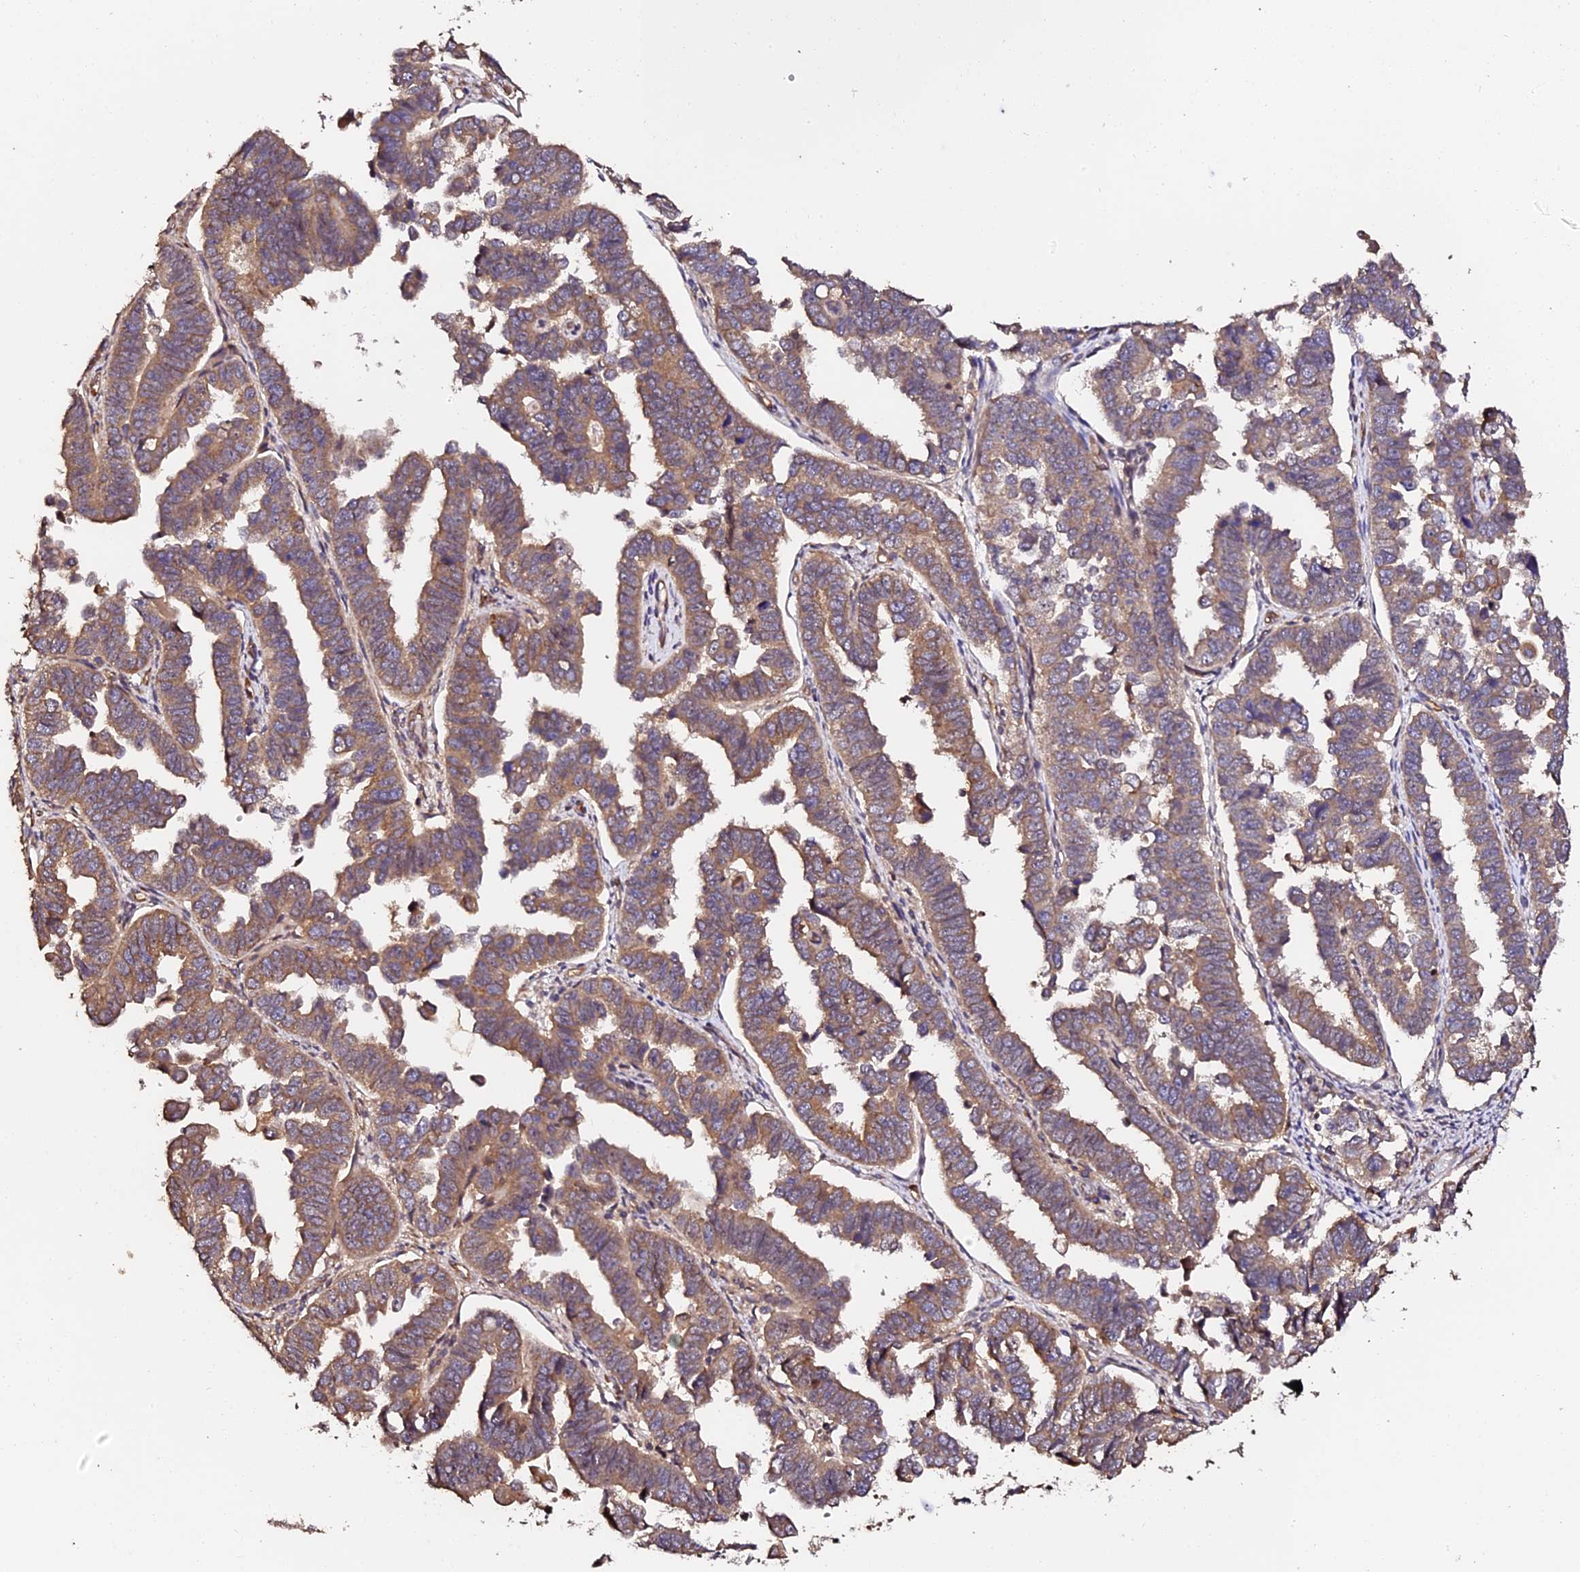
{"staining": {"intensity": "moderate", "quantity": ">75%", "location": "cytoplasmic/membranous"}, "tissue": "endometrial cancer", "cell_type": "Tumor cells", "image_type": "cancer", "snomed": [{"axis": "morphology", "description": "Adenocarcinoma, NOS"}, {"axis": "topography", "description": "Endometrium"}], "caption": "Moderate cytoplasmic/membranous positivity is identified in about >75% of tumor cells in adenocarcinoma (endometrial).", "gene": "TDO2", "patient": {"sex": "female", "age": 75}}